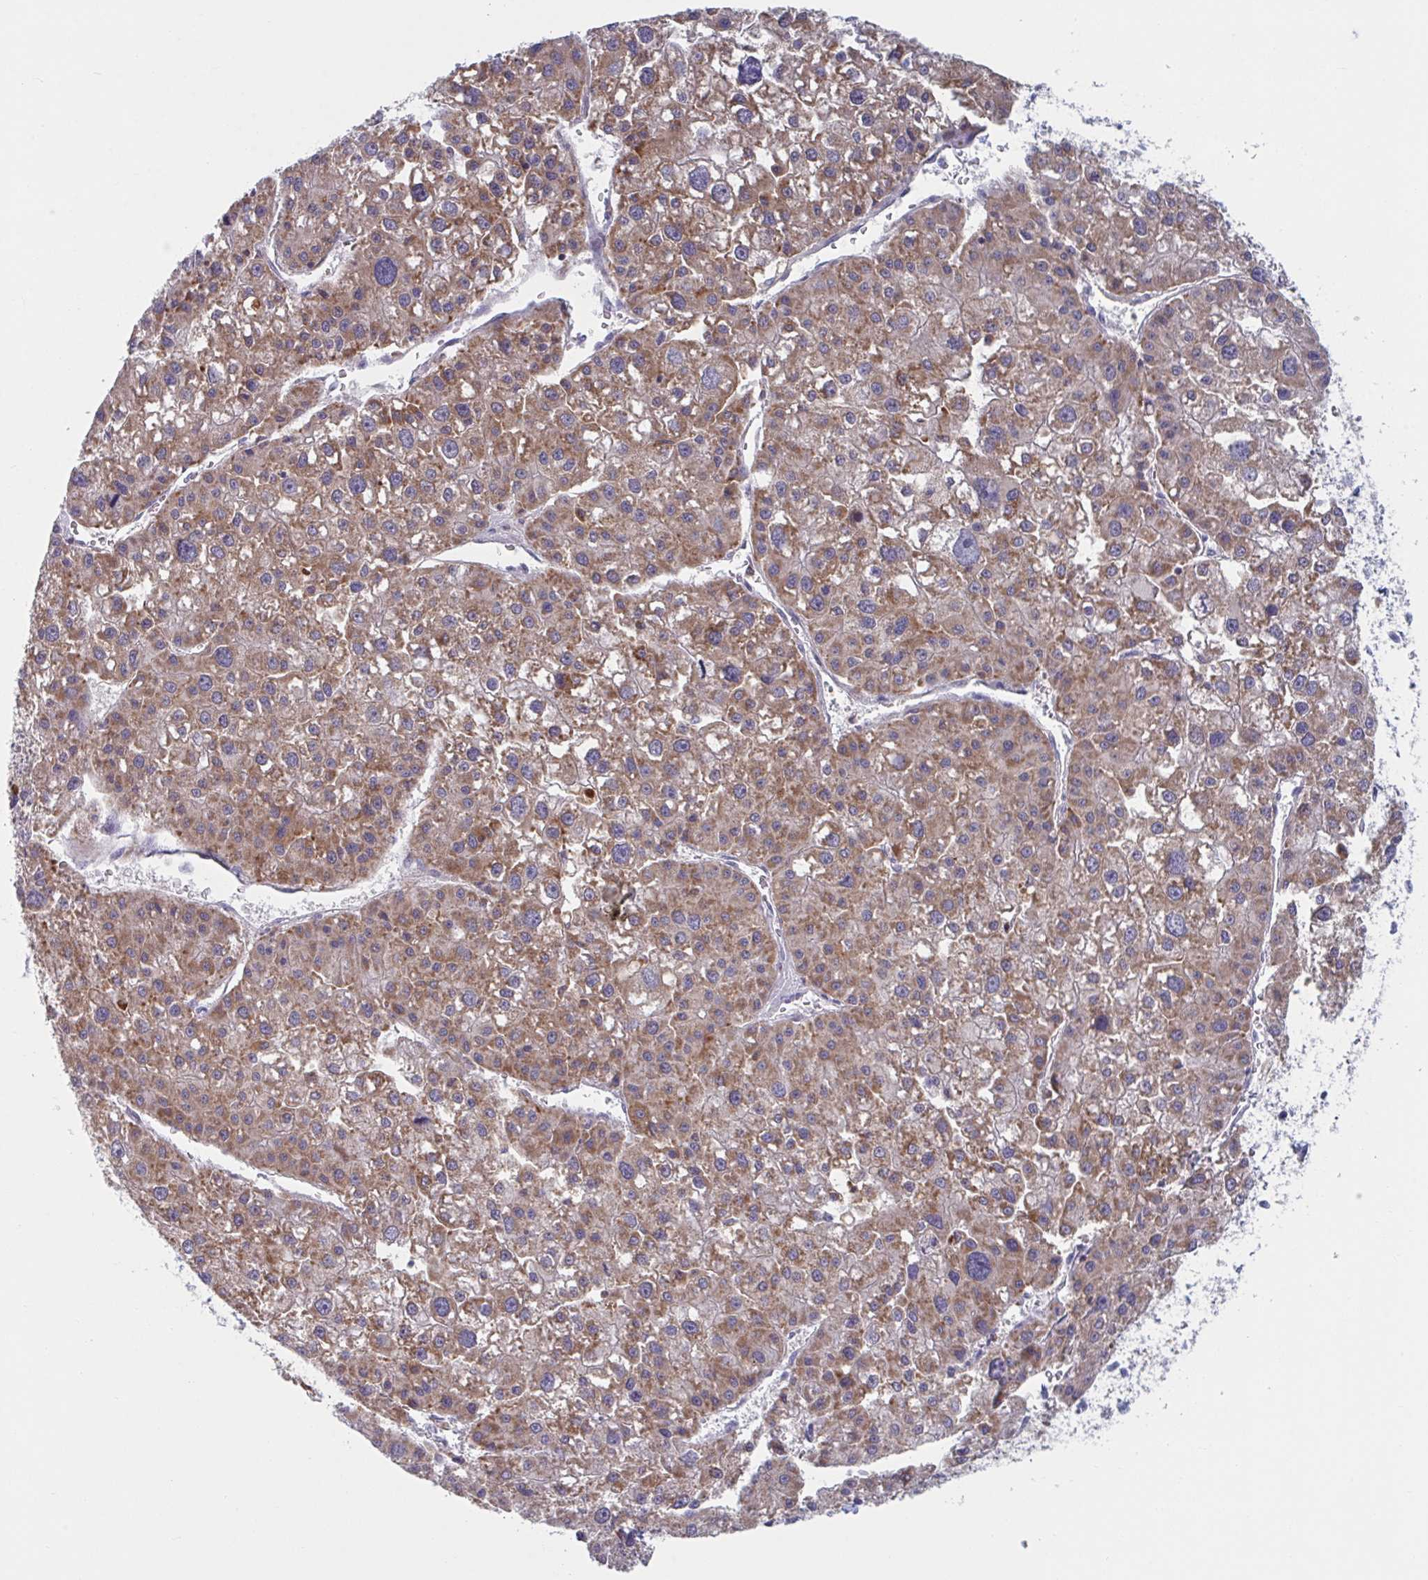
{"staining": {"intensity": "moderate", "quantity": ">75%", "location": "cytoplasmic/membranous"}, "tissue": "liver cancer", "cell_type": "Tumor cells", "image_type": "cancer", "snomed": [{"axis": "morphology", "description": "Carcinoma, Hepatocellular, NOS"}, {"axis": "topography", "description": "Liver"}], "caption": "Immunohistochemistry staining of hepatocellular carcinoma (liver), which displays medium levels of moderate cytoplasmic/membranous expression in approximately >75% of tumor cells indicating moderate cytoplasmic/membranous protein staining. The staining was performed using DAB (3,3'-diaminobenzidine) (brown) for protein detection and nuclei were counterstained in hematoxylin (blue).", "gene": "NIPSNAP1", "patient": {"sex": "male", "age": 73}}